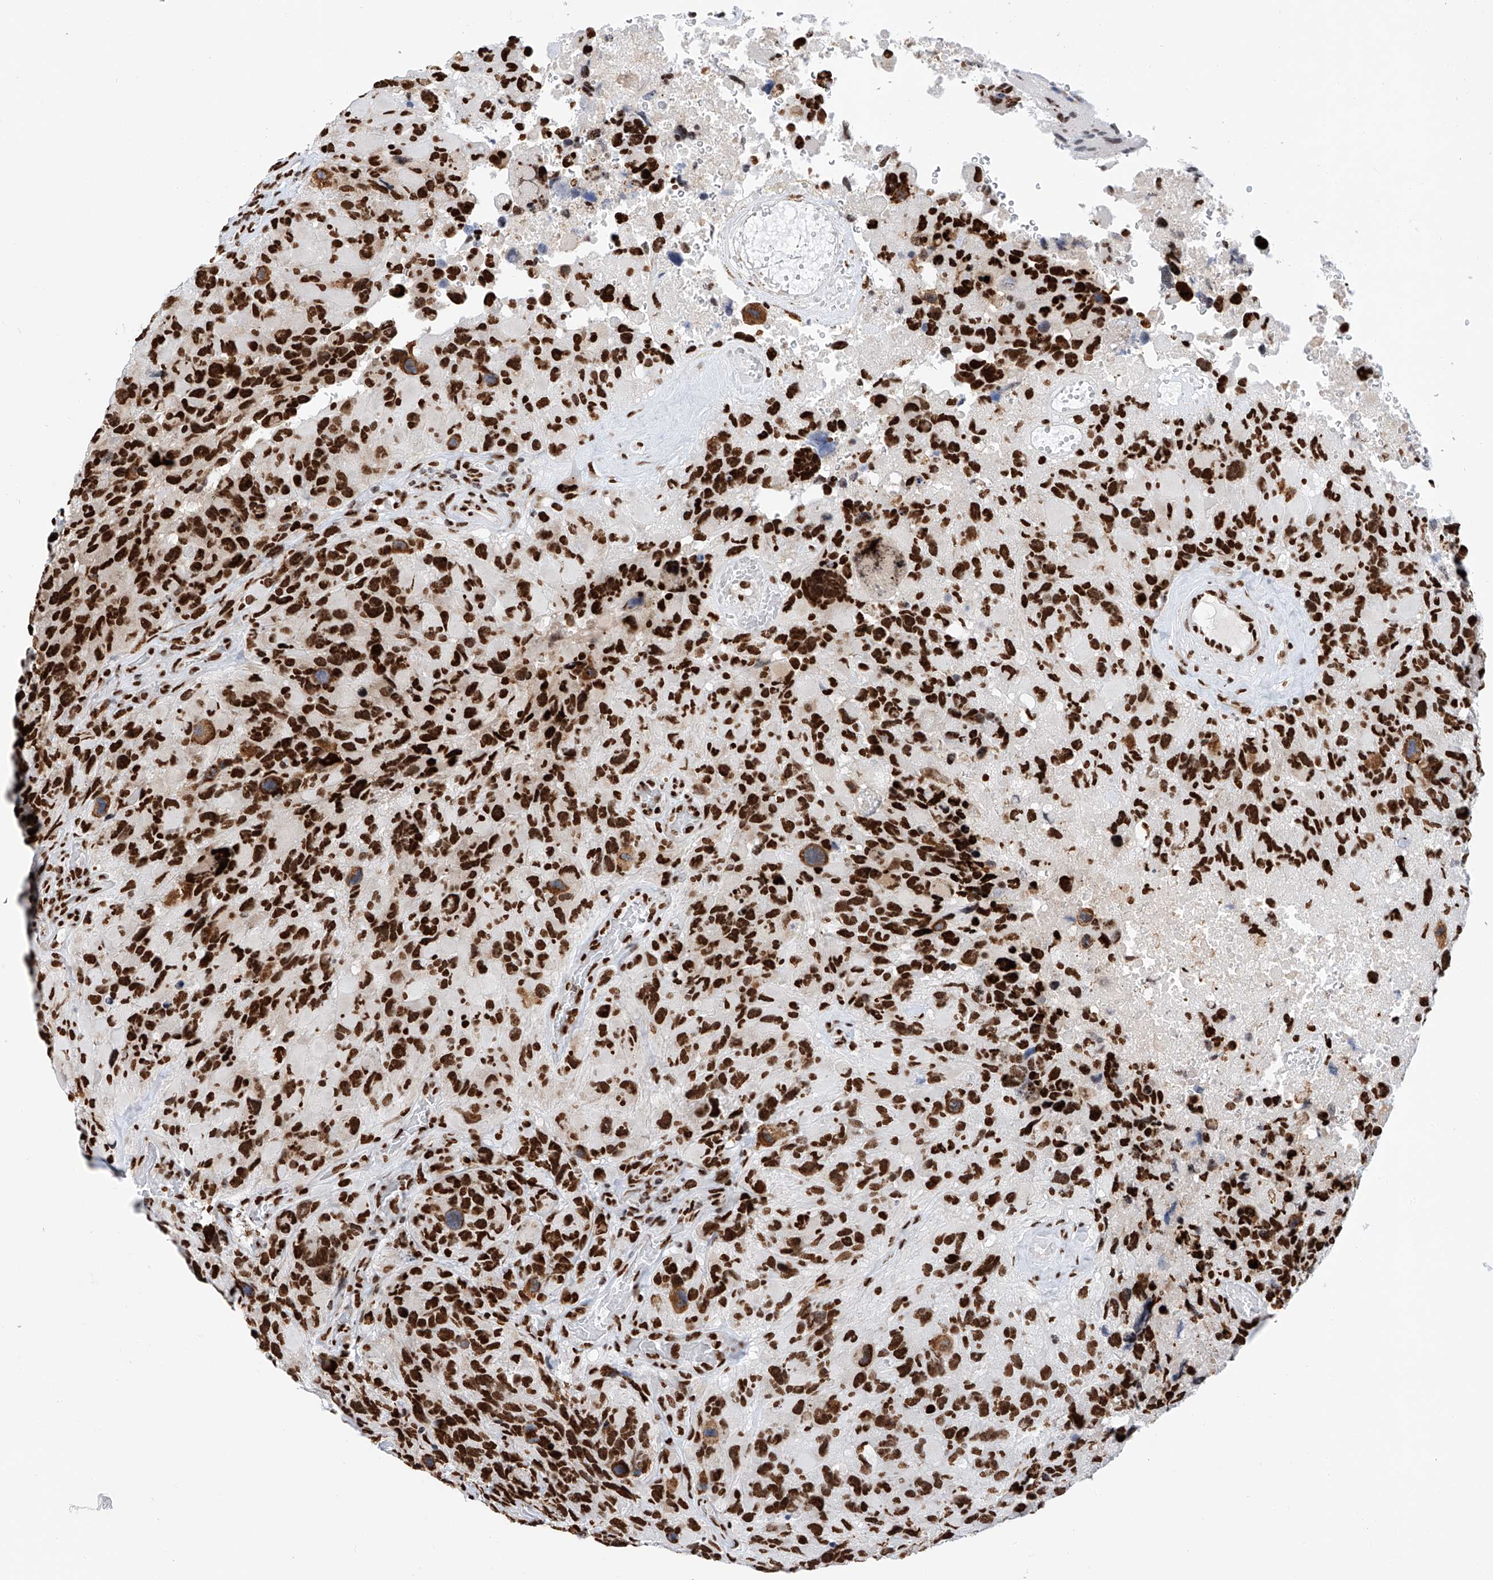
{"staining": {"intensity": "strong", "quantity": ">75%", "location": "nuclear"}, "tissue": "glioma", "cell_type": "Tumor cells", "image_type": "cancer", "snomed": [{"axis": "morphology", "description": "Glioma, malignant, High grade"}, {"axis": "topography", "description": "Brain"}], "caption": "The photomicrograph reveals staining of glioma, revealing strong nuclear protein positivity (brown color) within tumor cells. (Stains: DAB in brown, nuclei in blue, Microscopy: brightfield microscopy at high magnification).", "gene": "SRSF6", "patient": {"sex": "male", "age": 69}}